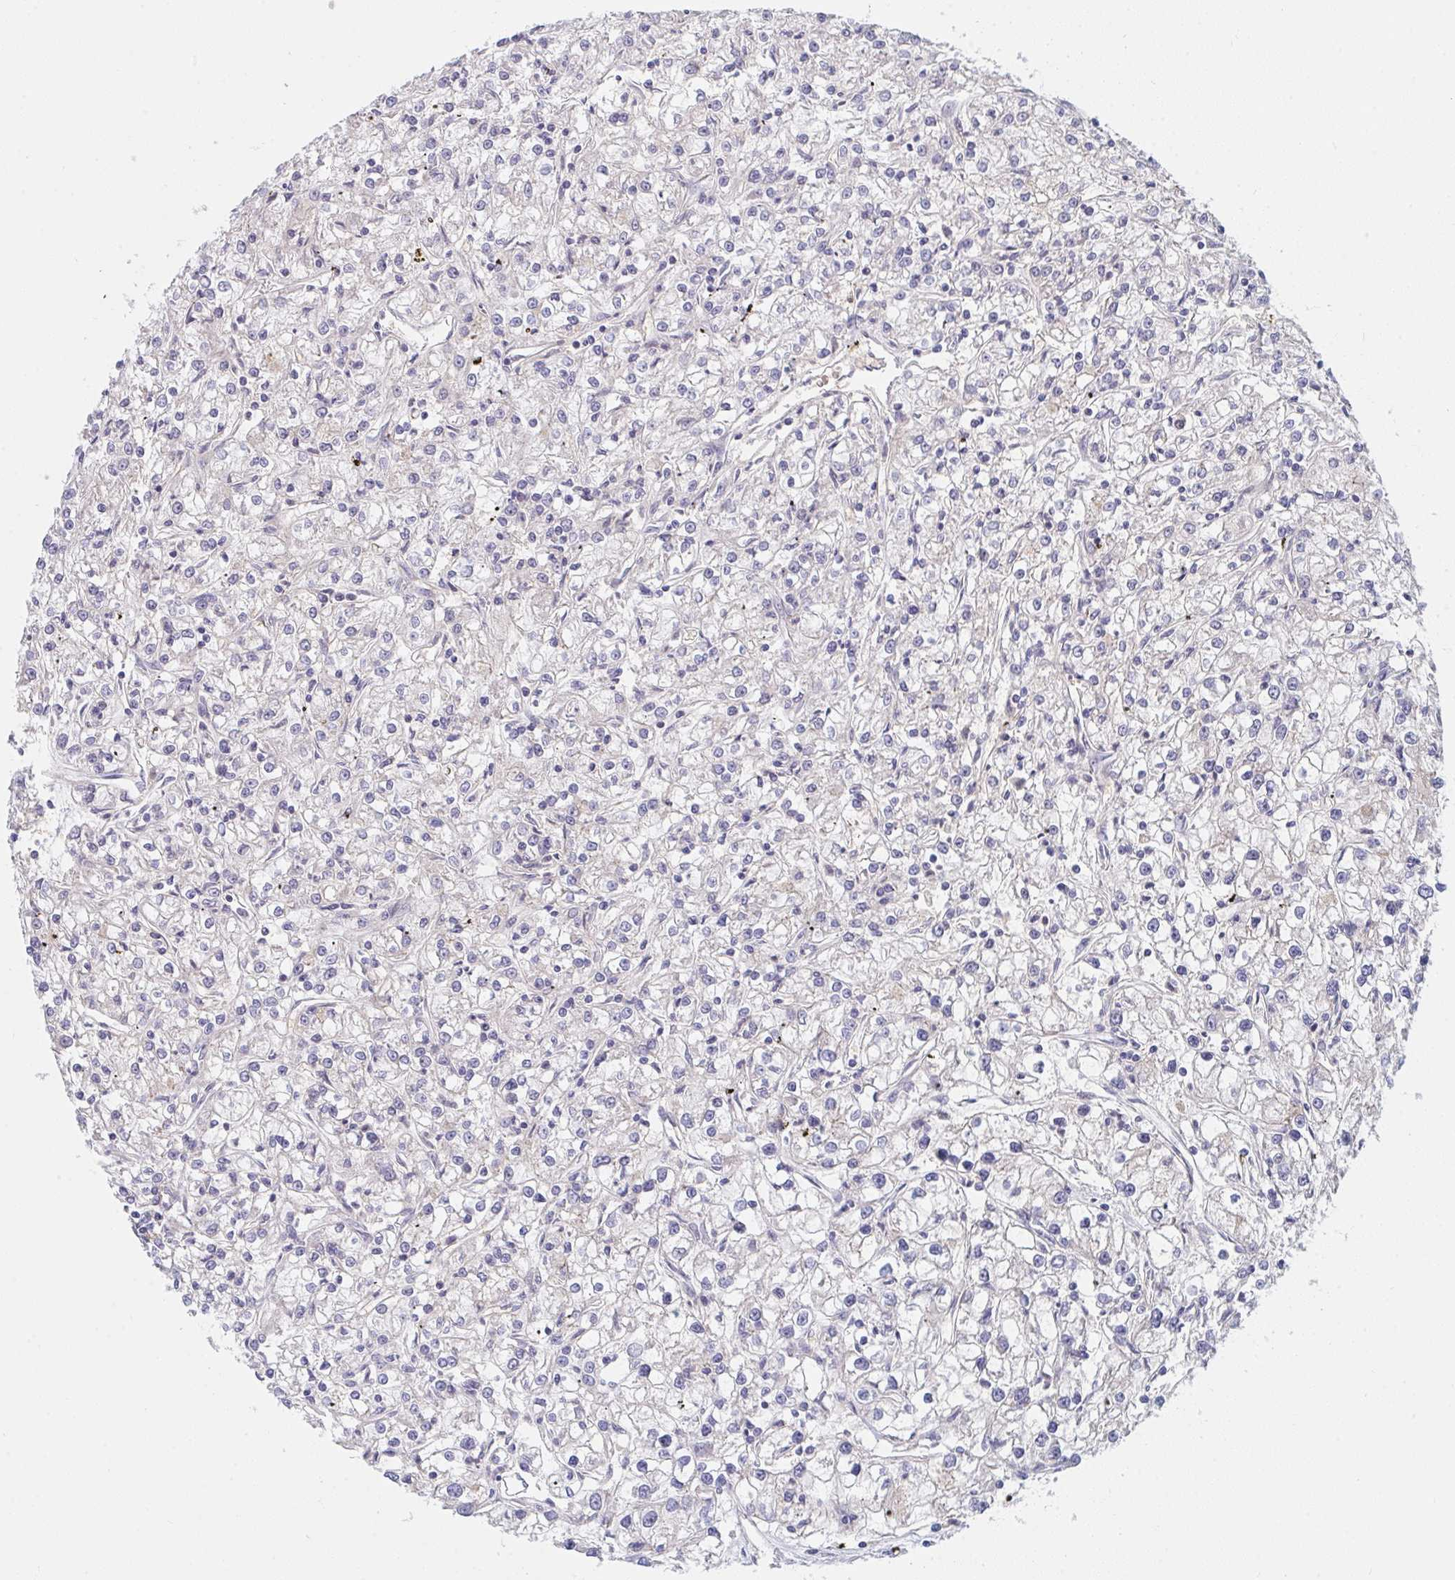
{"staining": {"intensity": "negative", "quantity": "none", "location": "none"}, "tissue": "renal cancer", "cell_type": "Tumor cells", "image_type": "cancer", "snomed": [{"axis": "morphology", "description": "Adenocarcinoma, NOS"}, {"axis": "topography", "description": "Kidney"}], "caption": "Human renal adenocarcinoma stained for a protein using immunohistochemistry (IHC) exhibits no positivity in tumor cells.", "gene": "TNFSF4", "patient": {"sex": "female", "age": 59}}